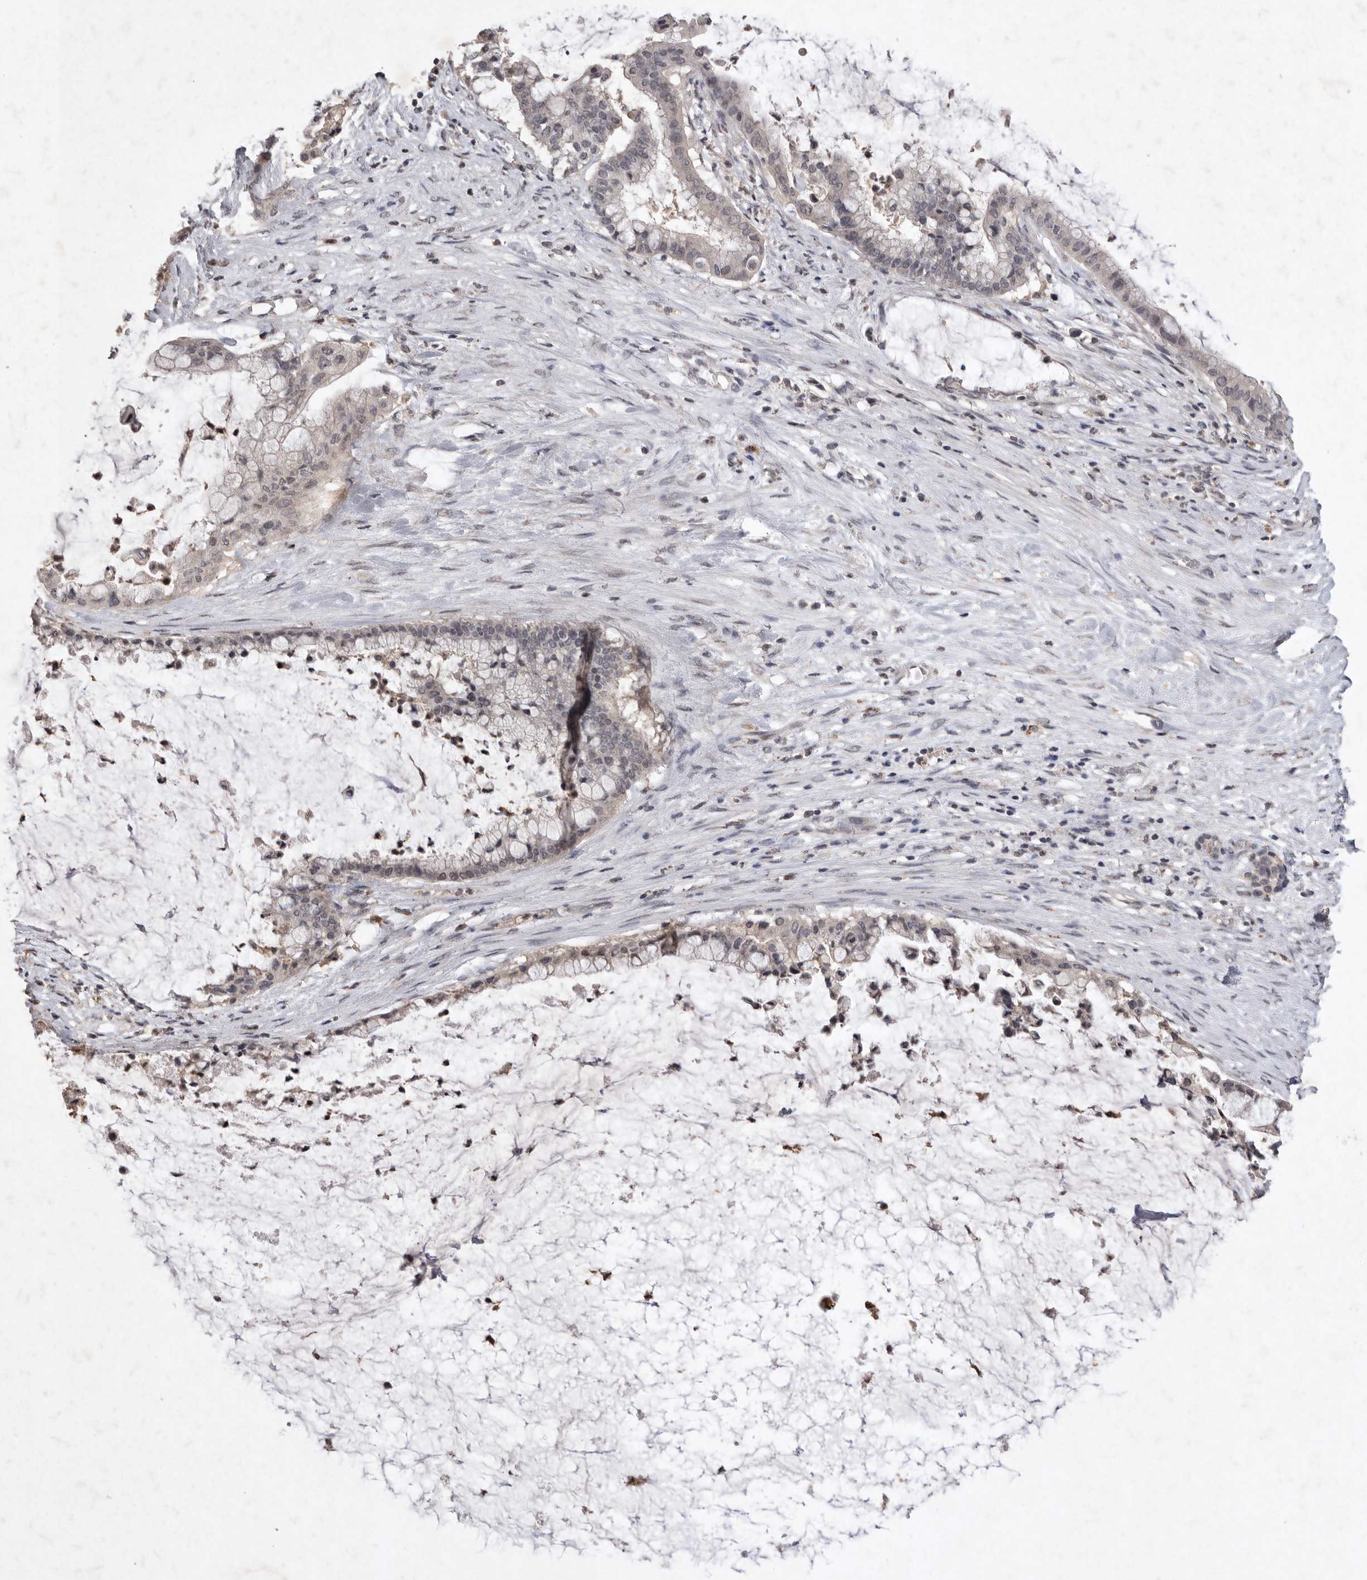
{"staining": {"intensity": "negative", "quantity": "none", "location": "none"}, "tissue": "pancreatic cancer", "cell_type": "Tumor cells", "image_type": "cancer", "snomed": [{"axis": "morphology", "description": "Adenocarcinoma, NOS"}, {"axis": "topography", "description": "Pancreas"}], "caption": "DAB immunohistochemical staining of pancreatic cancer shows no significant positivity in tumor cells.", "gene": "APLNR", "patient": {"sex": "male", "age": 41}}